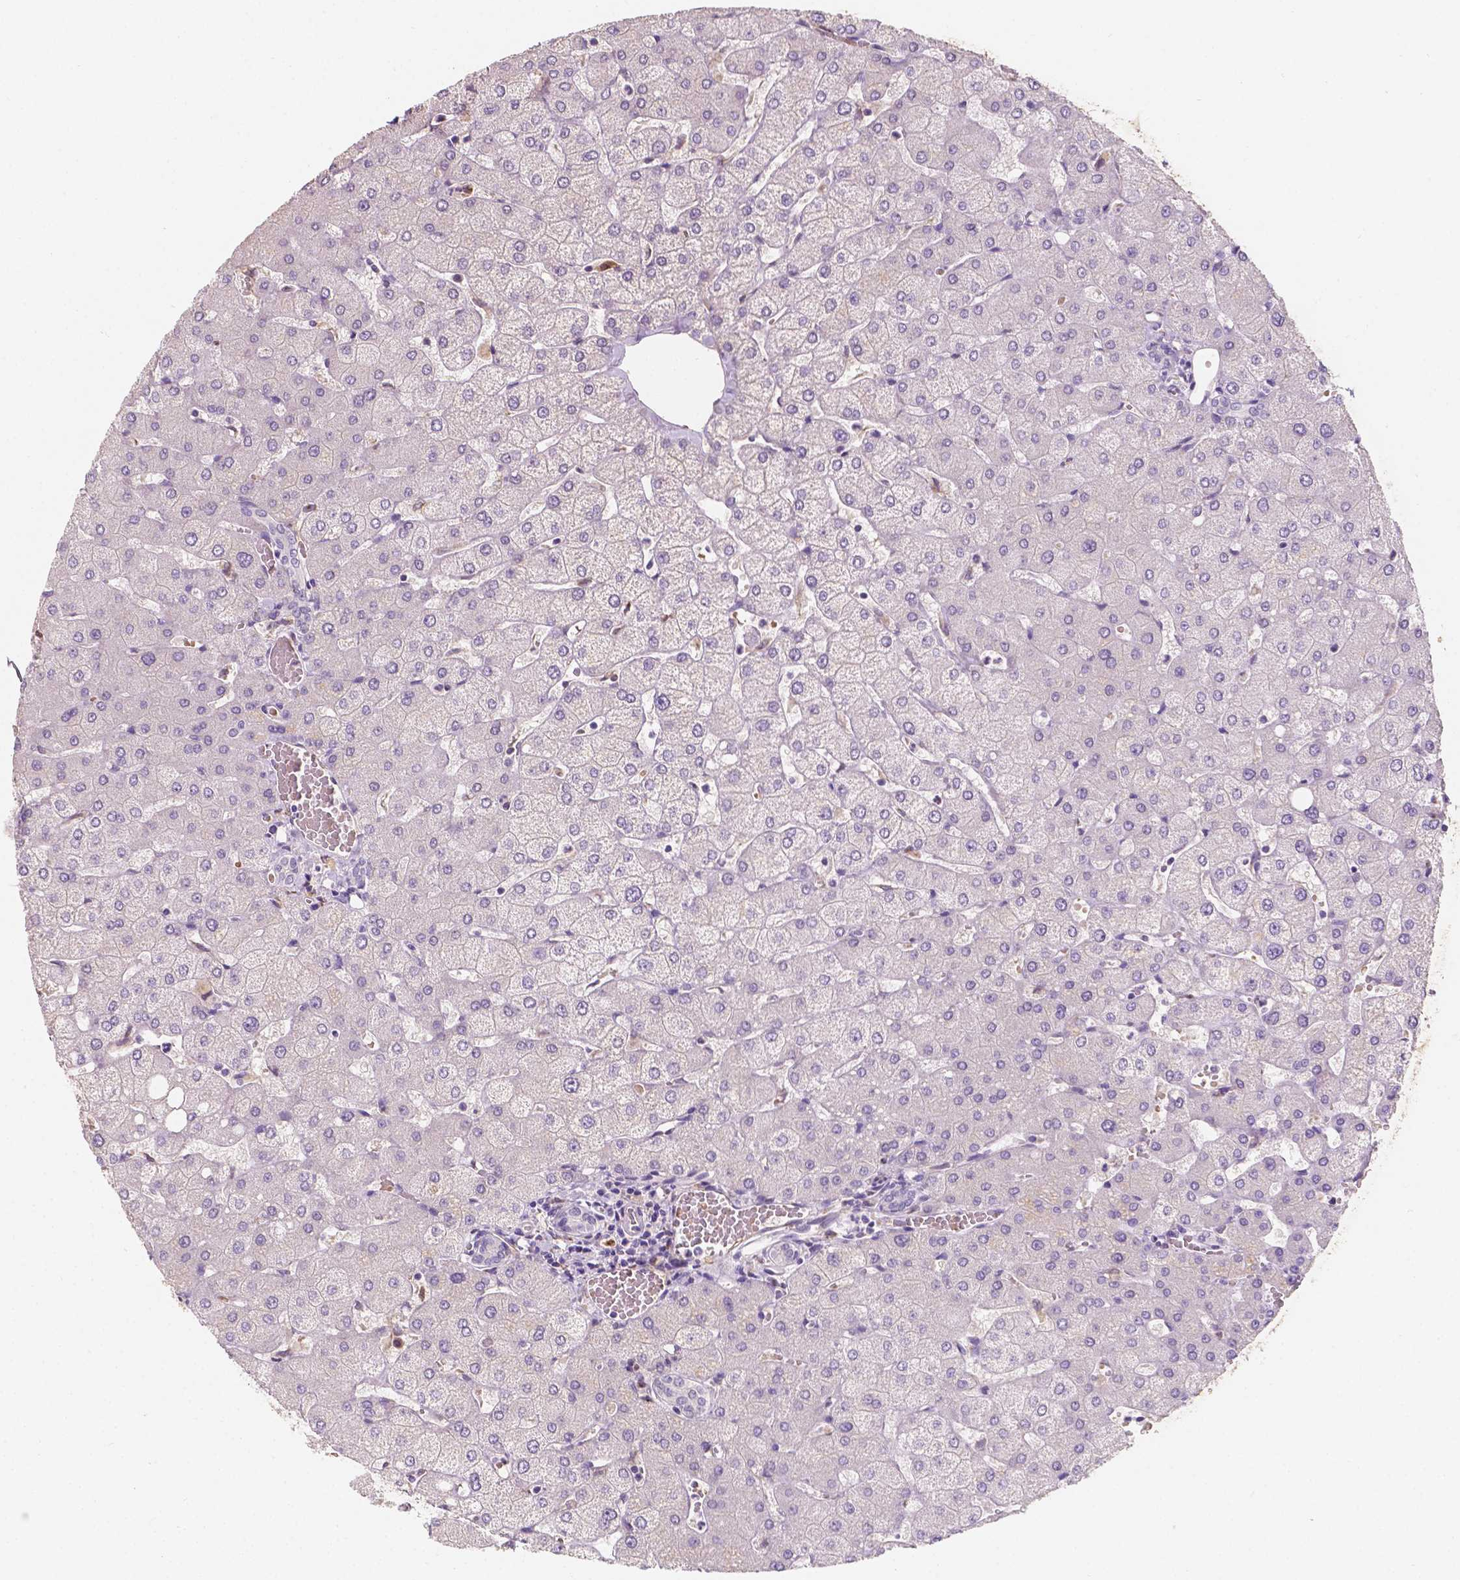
{"staining": {"intensity": "negative", "quantity": "none", "location": "none"}, "tissue": "liver", "cell_type": "Cholangiocytes", "image_type": "normal", "snomed": [{"axis": "morphology", "description": "Normal tissue, NOS"}, {"axis": "topography", "description": "Liver"}], "caption": "Immunohistochemistry of benign liver shows no expression in cholangiocytes. (Stains: DAB (3,3'-diaminobenzidine) immunohistochemistry with hematoxylin counter stain, Microscopy: brightfield microscopy at high magnification).", "gene": "SLC22A4", "patient": {"sex": "female", "age": 54}}